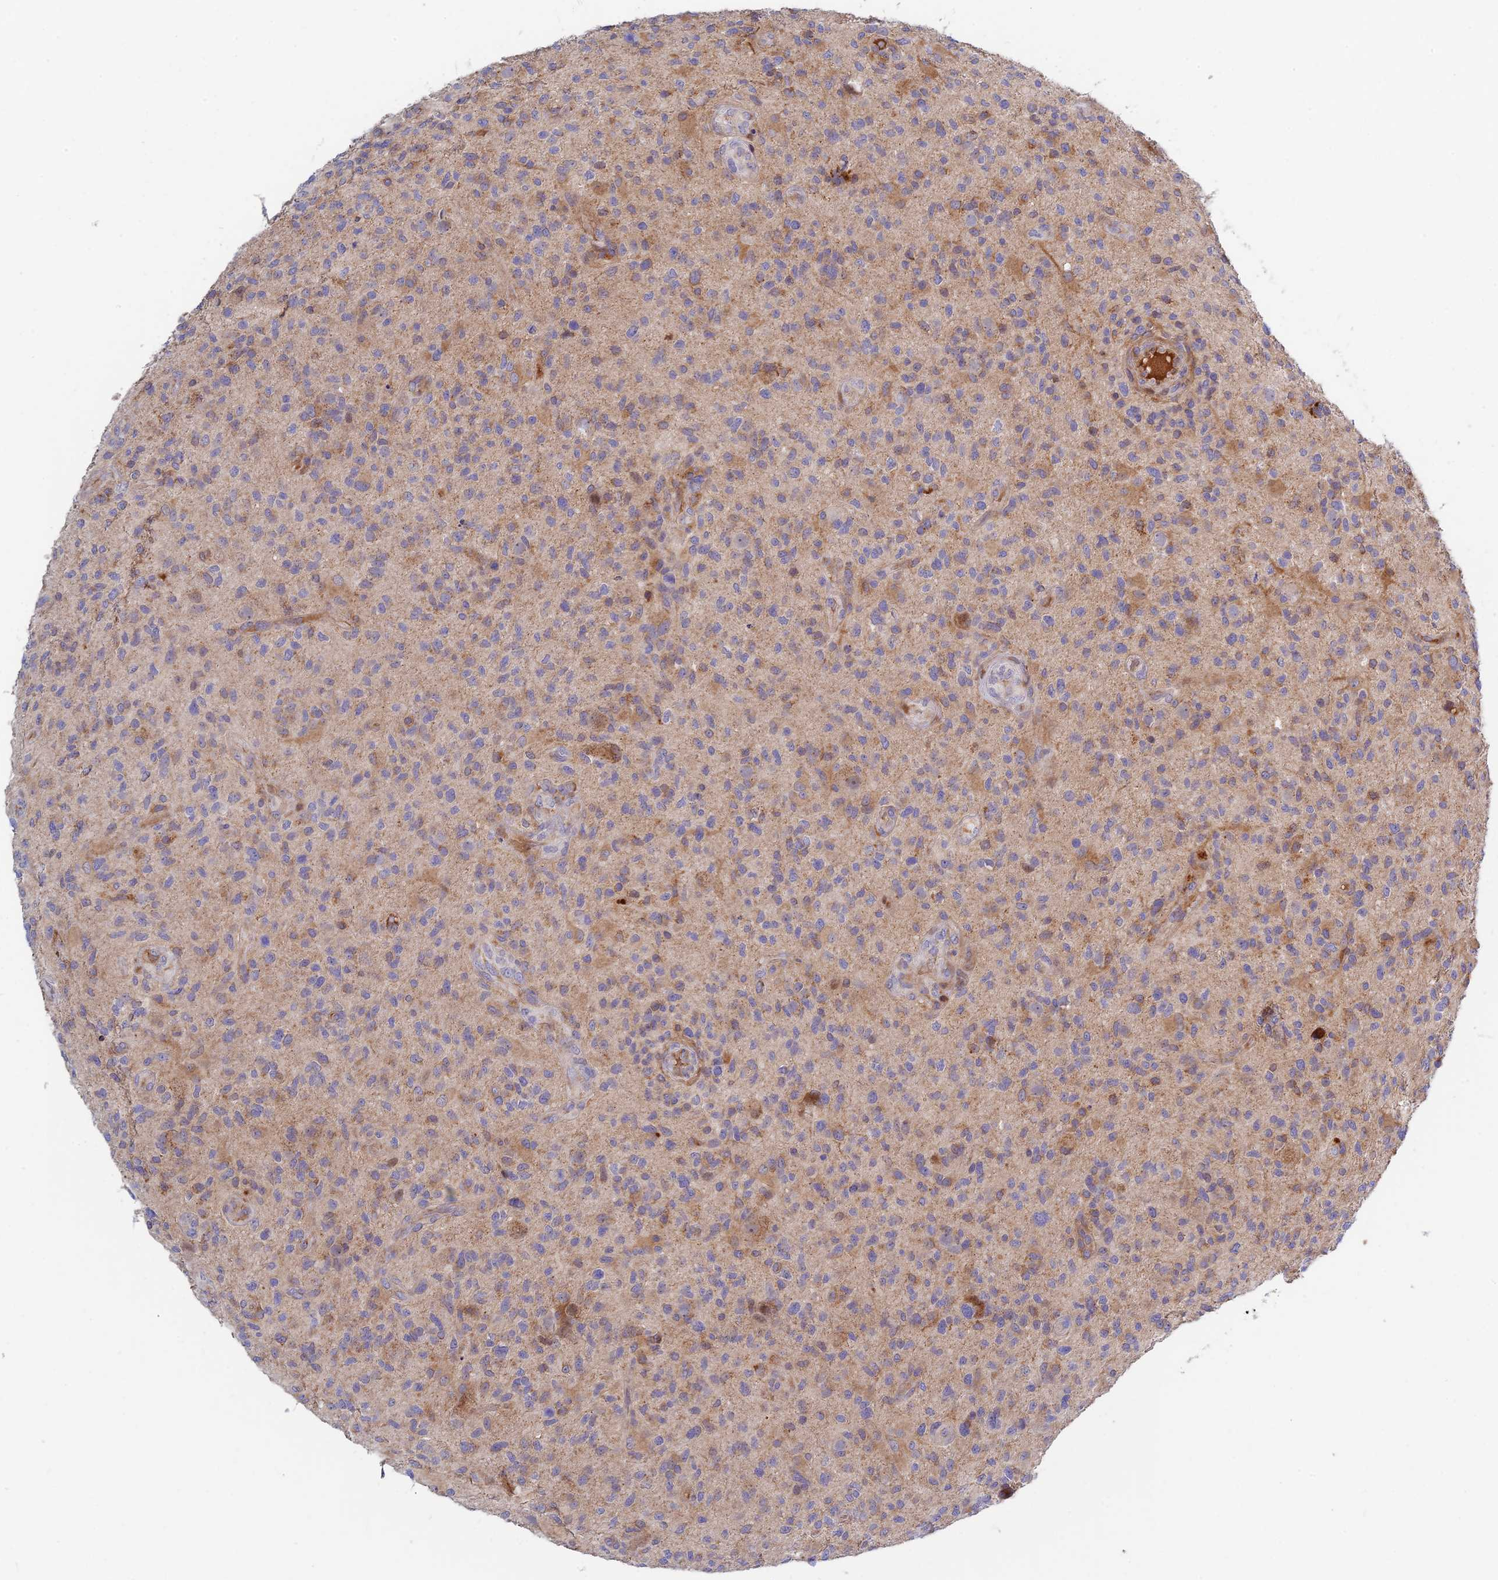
{"staining": {"intensity": "moderate", "quantity": "<25%", "location": "cytoplasmic/membranous"}, "tissue": "glioma", "cell_type": "Tumor cells", "image_type": "cancer", "snomed": [{"axis": "morphology", "description": "Glioma, malignant, High grade"}, {"axis": "topography", "description": "Brain"}], "caption": "The histopathology image displays staining of glioma, revealing moderate cytoplasmic/membranous protein expression (brown color) within tumor cells.", "gene": "FUOM", "patient": {"sex": "male", "age": 47}}